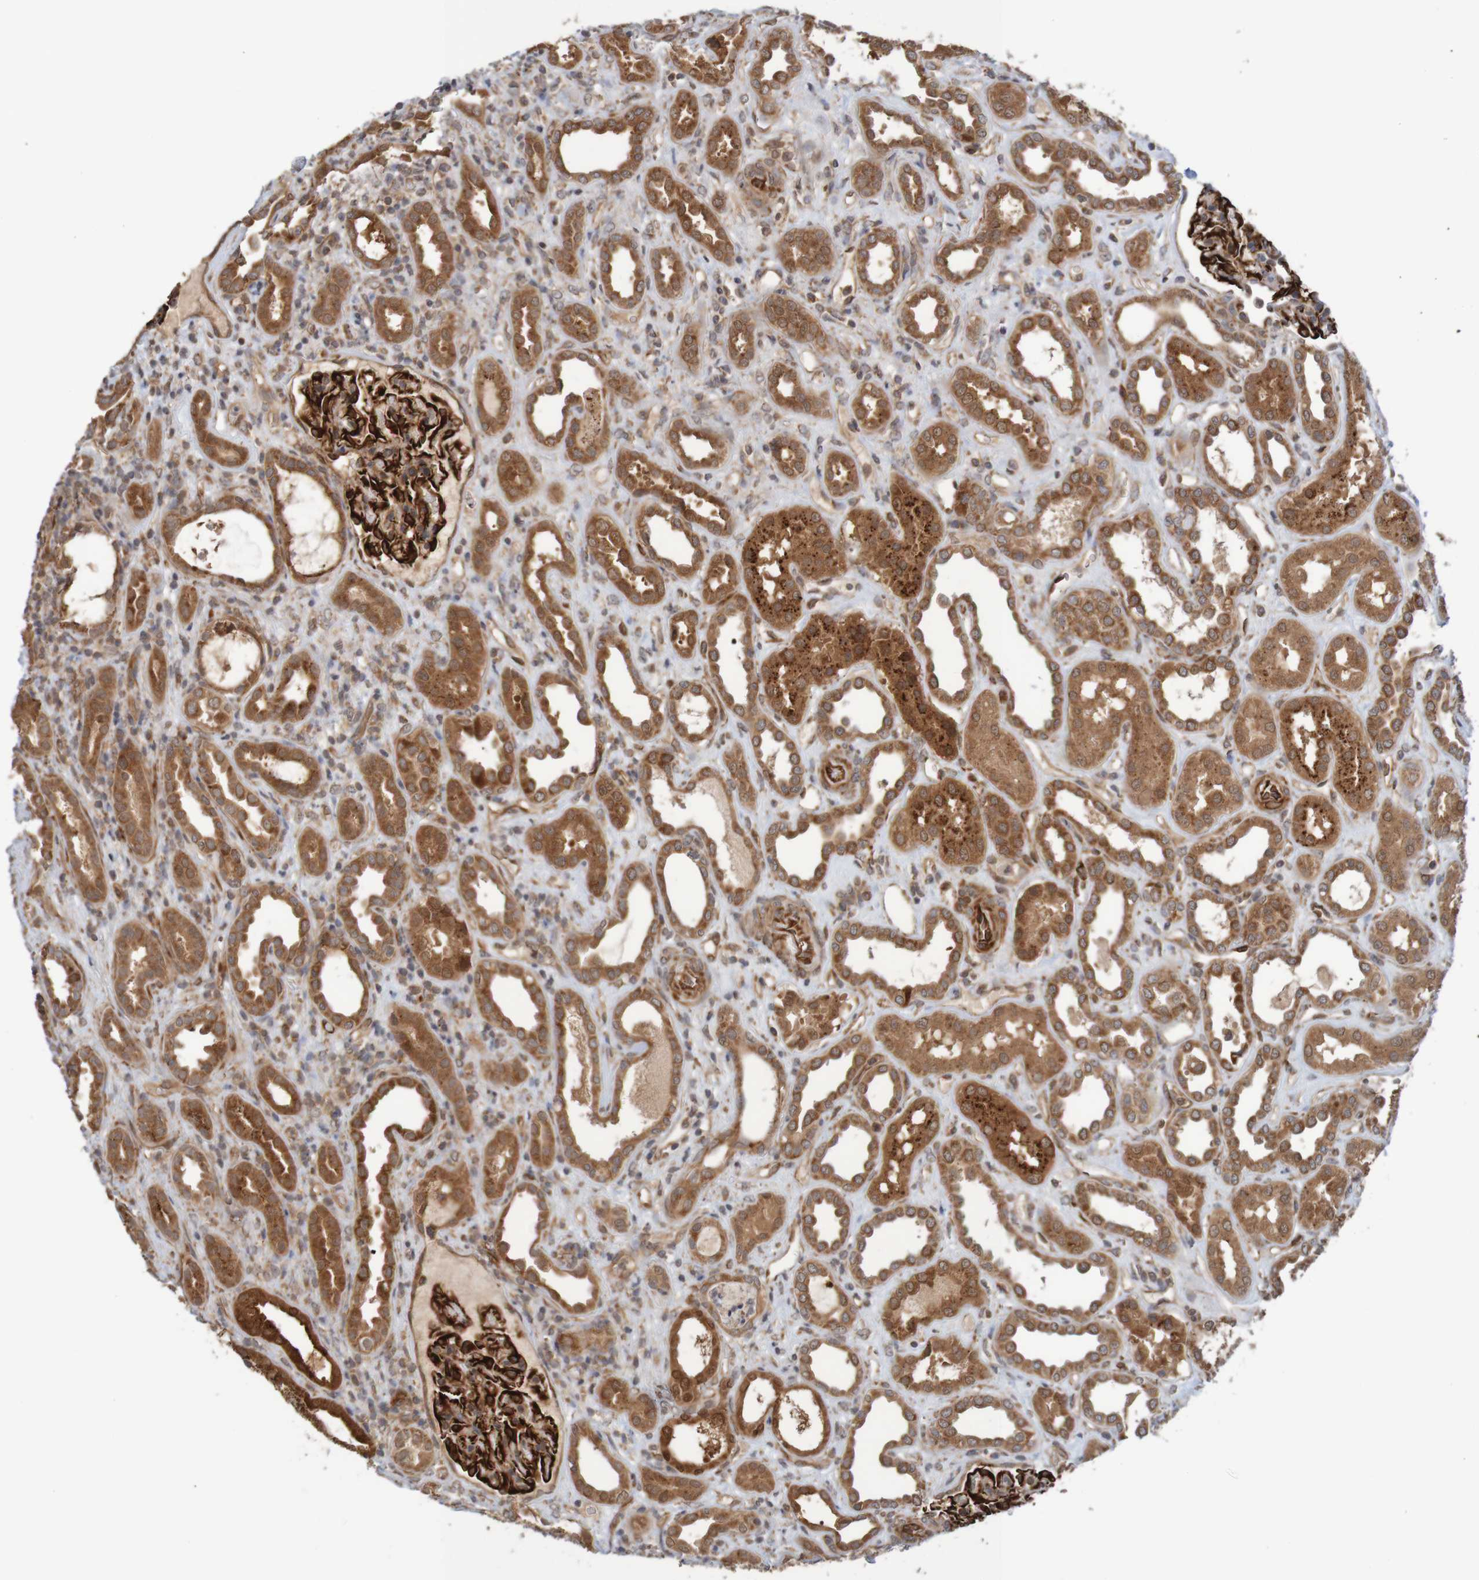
{"staining": {"intensity": "strong", "quantity": ">75%", "location": "cytoplasmic/membranous"}, "tissue": "kidney", "cell_type": "Cells in glomeruli", "image_type": "normal", "snomed": [{"axis": "morphology", "description": "Normal tissue, NOS"}, {"axis": "topography", "description": "Kidney"}], "caption": "Strong cytoplasmic/membranous positivity is present in approximately >75% of cells in glomeruli in unremarkable kidney.", "gene": "MRPL52", "patient": {"sex": "male", "age": 59}}